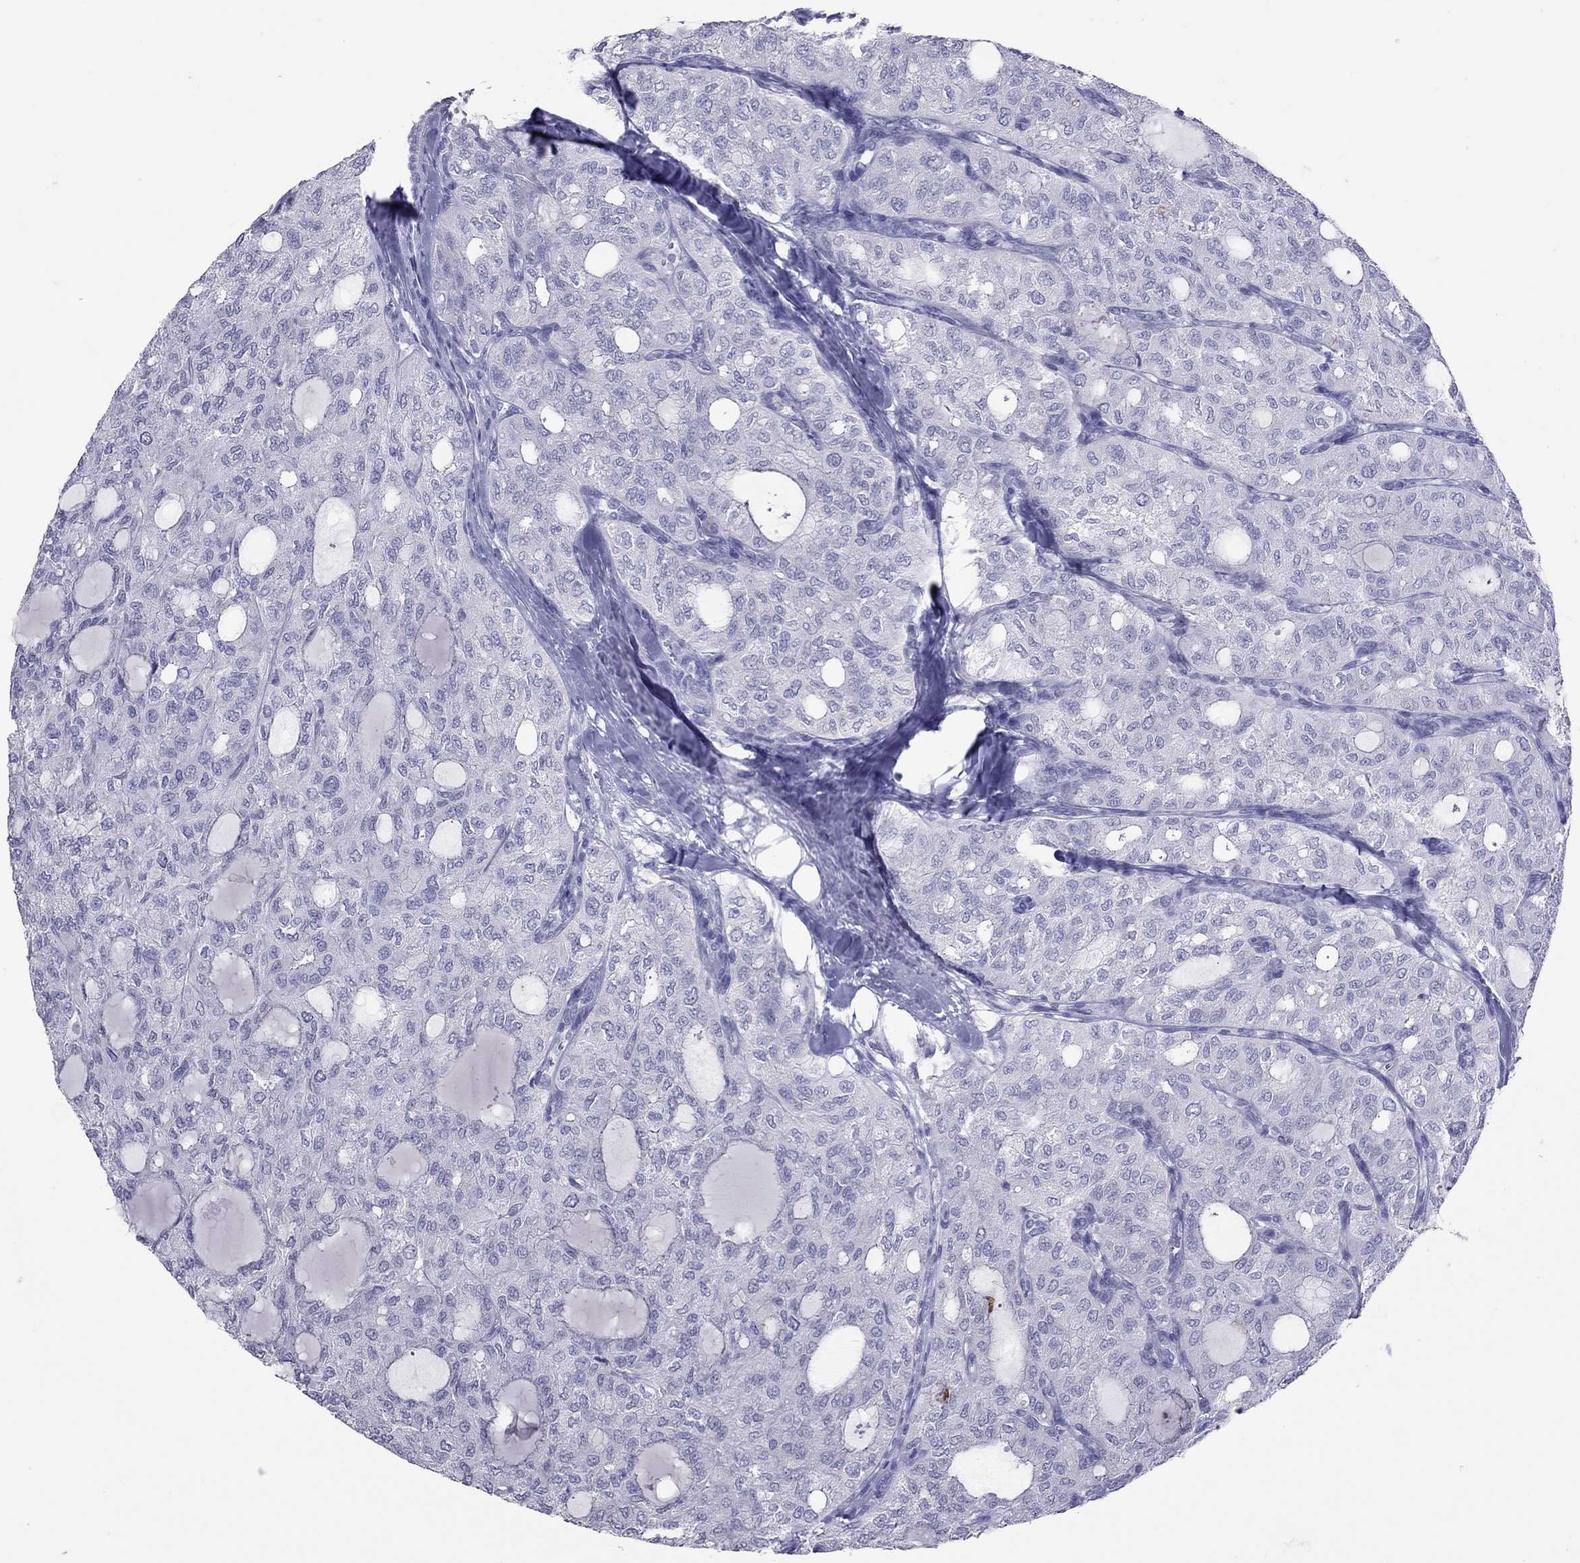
{"staining": {"intensity": "negative", "quantity": "none", "location": "none"}, "tissue": "thyroid cancer", "cell_type": "Tumor cells", "image_type": "cancer", "snomed": [{"axis": "morphology", "description": "Follicular adenoma carcinoma, NOS"}, {"axis": "topography", "description": "Thyroid gland"}], "caption": "This histopathology image is of thyroid cancer (follicular adenoma carcinoma) stained with immunohistochemistry to label a protein in brown with the nuclei are counter-stained blue. There is no positivity in tumor cells.", "gene": "MUC16", "patient": {"sex": "male", "age": 75}}